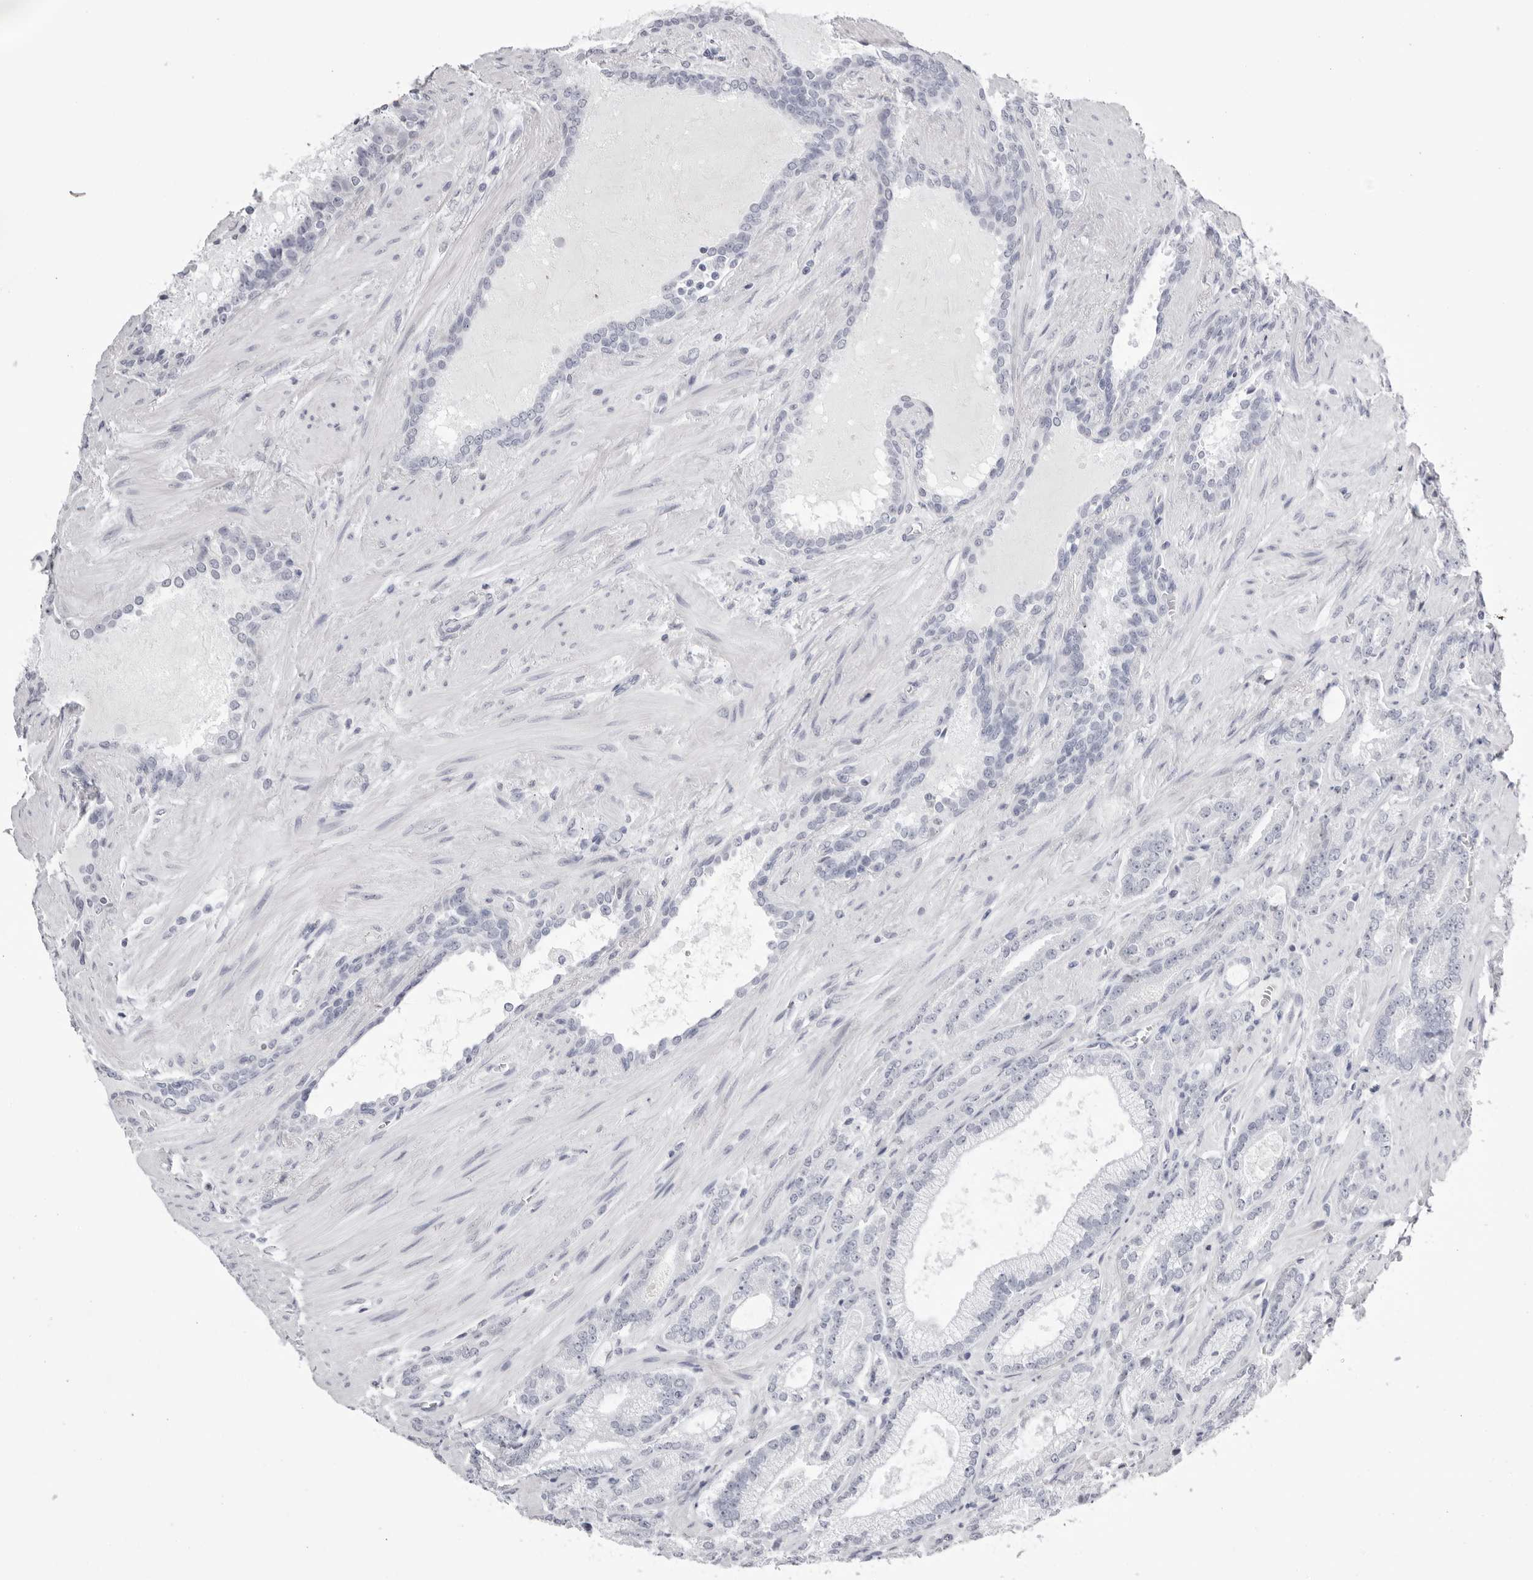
{"staining": {"intensity": "negative", "quantity": "none", "location": "none"}, "tissue": "prostate cancer", "cell_type": "Tumor cells", "image_type": "cancer", "snomed": [{"axis": "morphology", "description": "Adenocarcinoma, High grade"}, {"axis": "topography", "description": "Prostate"}], "caption": "IHC image of neoplastic tissue: human prostate cancer stained with DAB shows no significant protein staining in tumor cells.", "gene": "TMOD4", "patient": {"sex": "male", "age": 73}}